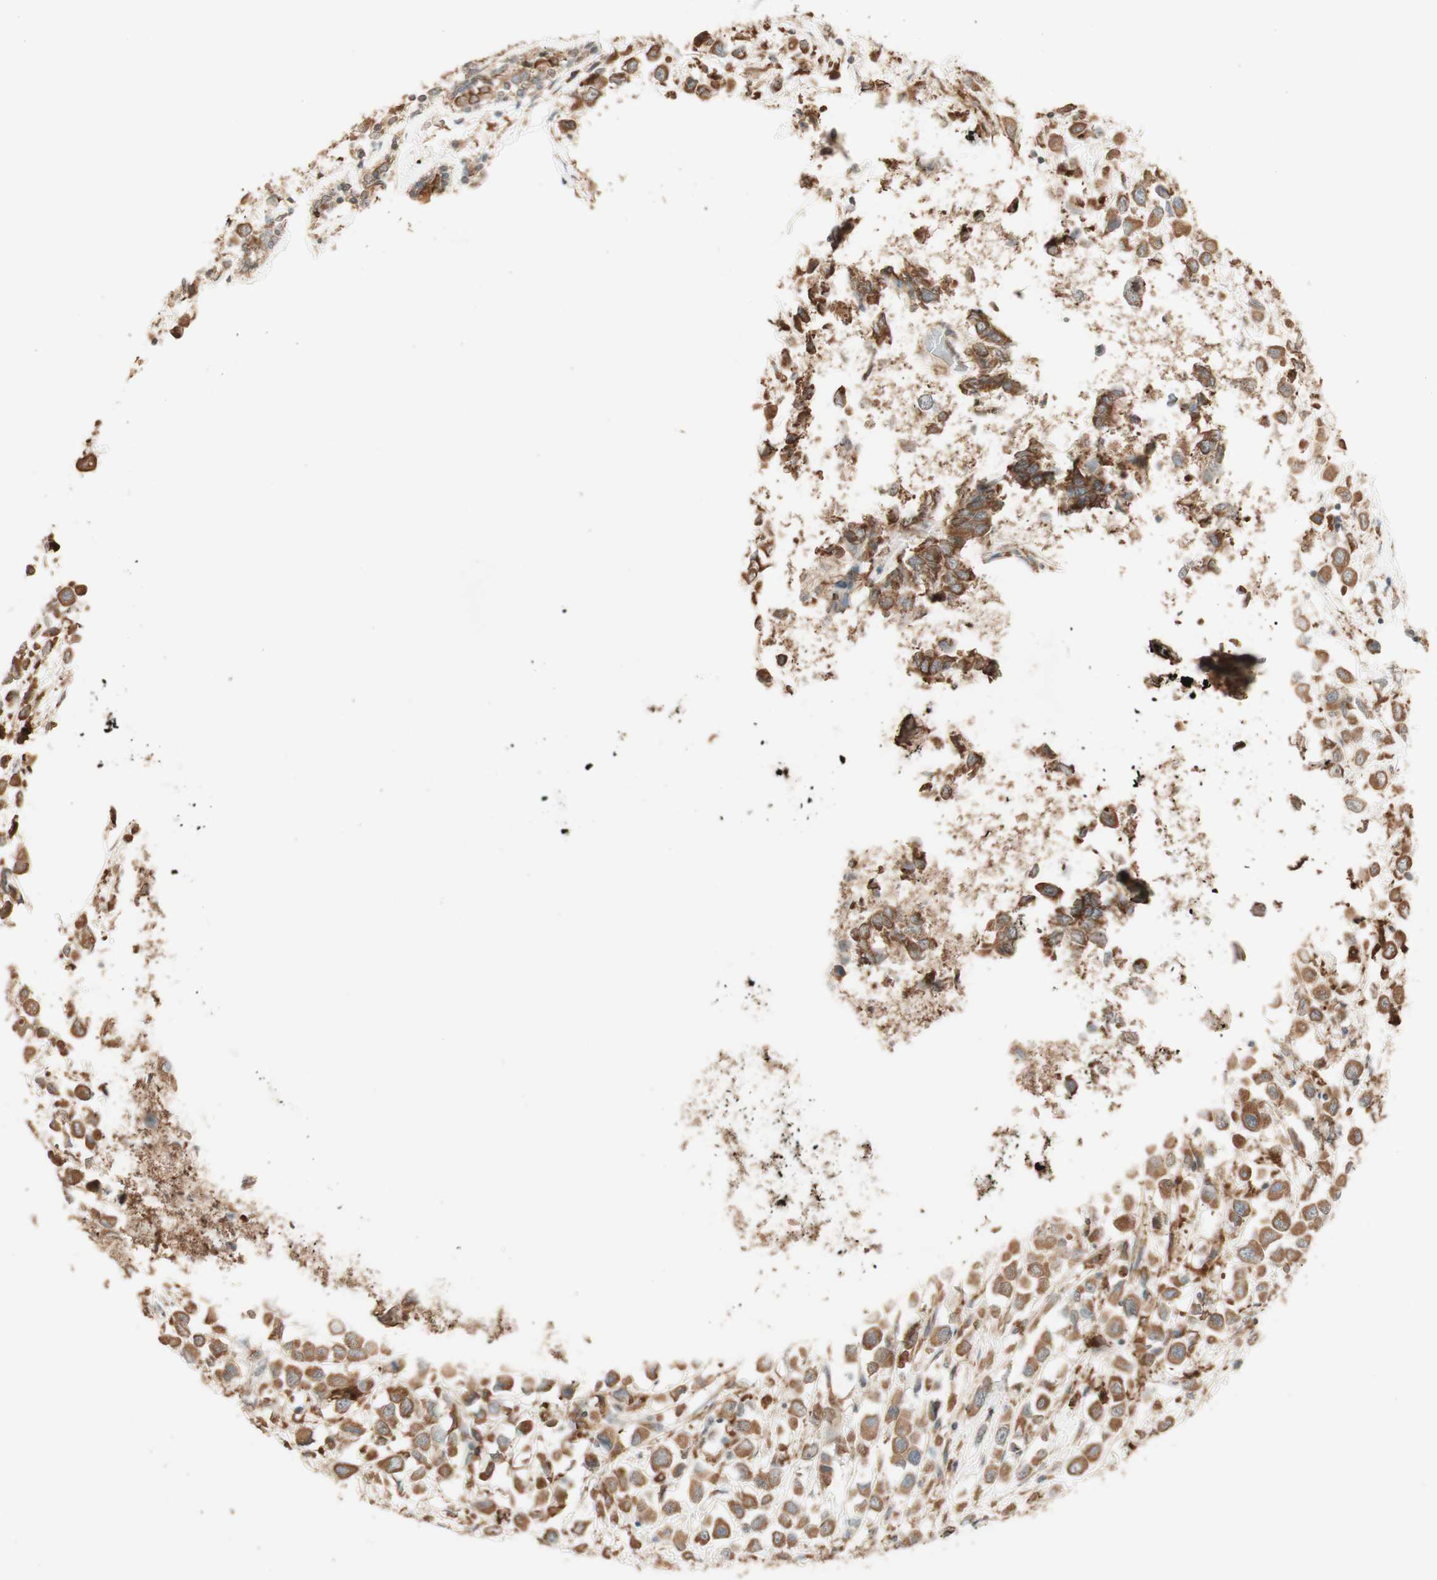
{"staining": {"intensity": "moderate", "quantity": ">75%", "location": "cytoplasmic/membranous"}, "tissue": "breast cancer", "cell_type": "Tumor cells", "image_type": "cancer", "snomed": [{"axis": "morphology", "description": "Duct carcinoma"}, {"axis": "topography", "description": "Breast"}], "caption": "Tumor cells display medium levels of moderate cytoplasmic/membranous positivity in approximately >75% of cells in breast cancer (infiltrating ductal carcinoma).", "gene": "CLCN2", "patient": {"sex": "female", "age": 61}}